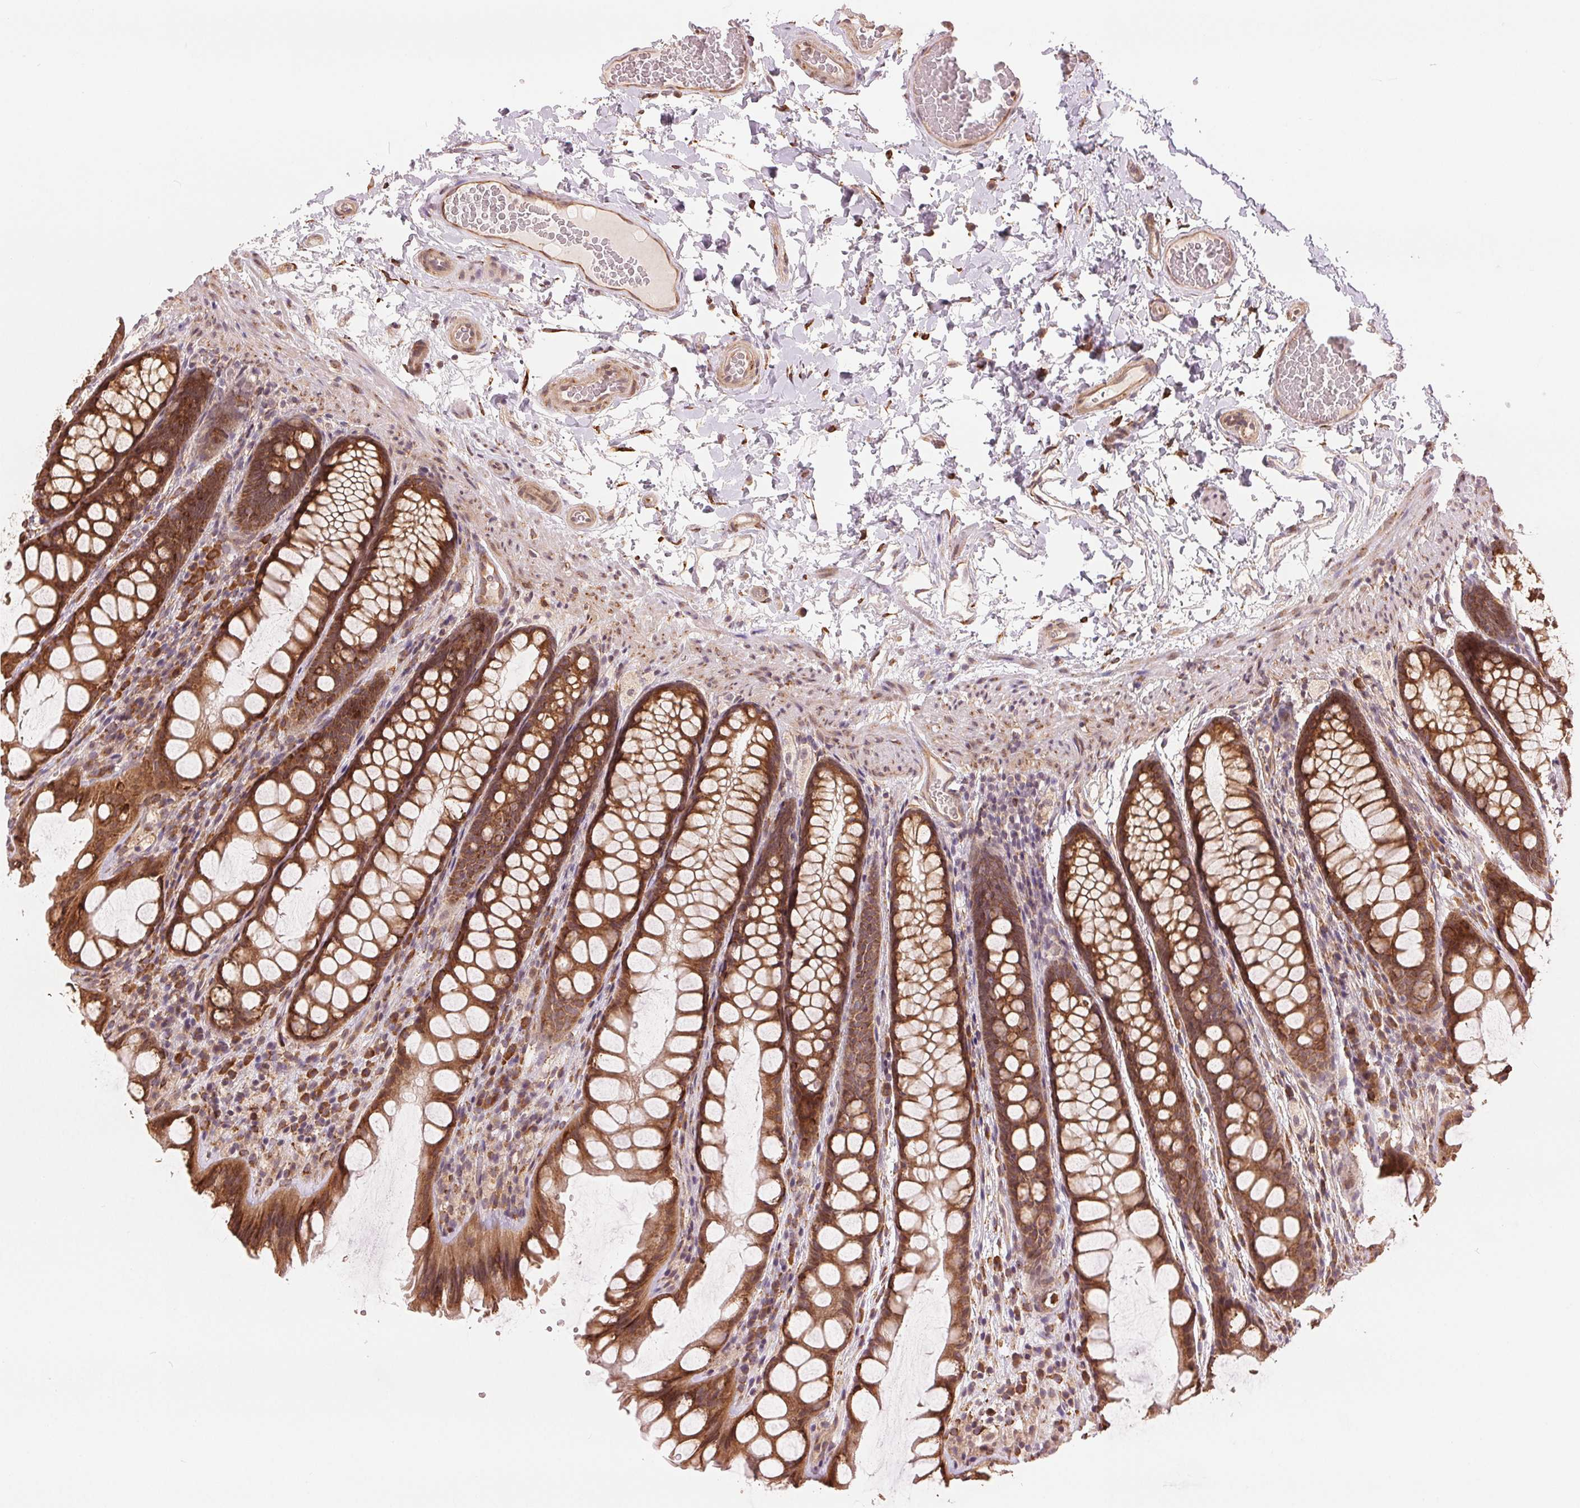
{"staining": {"intensity": "weak", "quantity": ">75%", "location": "cytoplasmic/membranous"}, "tissue": "colon", "cell_type": "Endothelial cells", "image_type": "normal", "snomed": [{"axis": "morphology", "description": "Normal tissue, NOS"}, {"axis": "topography", "description": "Colon"}], "caption": "DAB (3,3'-diaminobenzidine) immunohistochemical staining of normal colon exhibits weak cytoplasmic/membranous protein positivity in approximately >75% of endothelial cells.", "gene": "SLC20A1", "patient": {"sex": "male", "age": 47}}